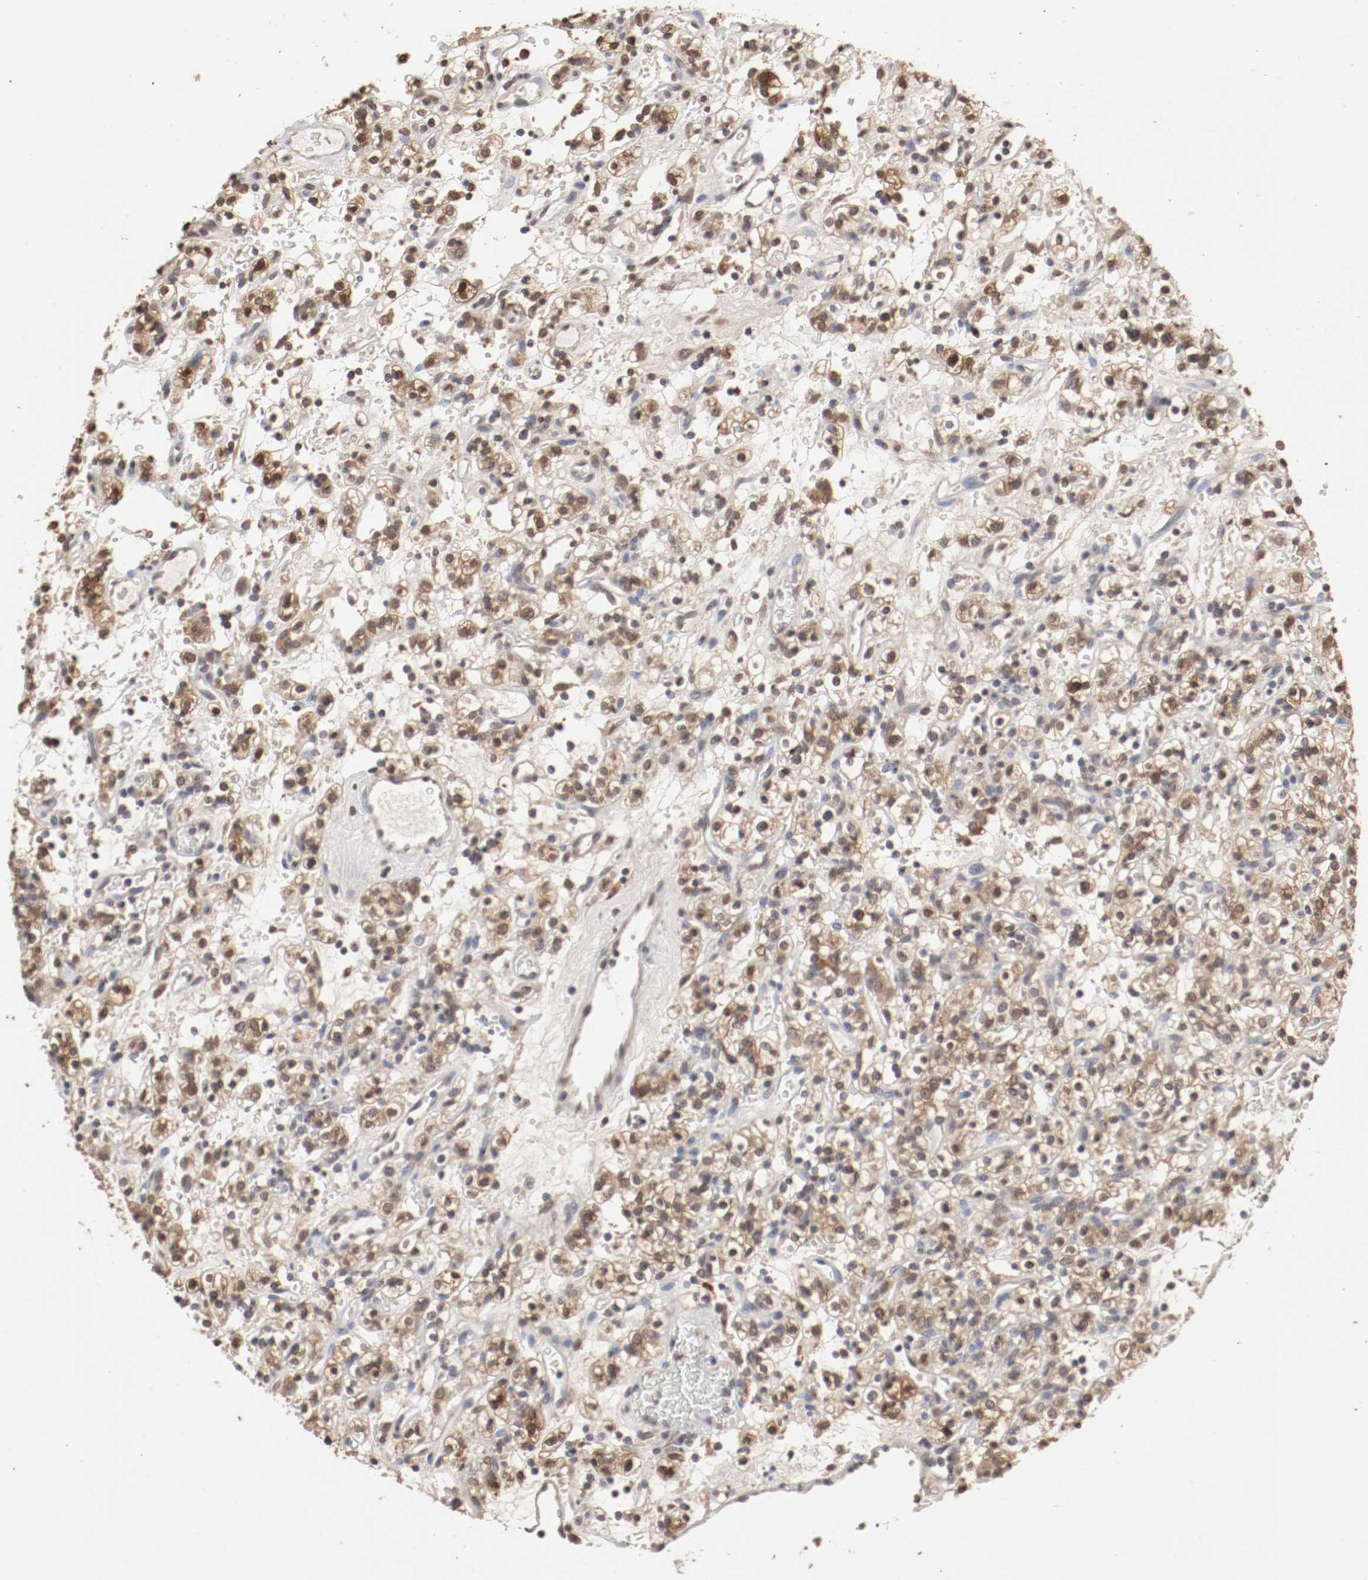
{"staining": {"intensity": "moderate", "quantity": ">75%", "location": "cytoplasmic/membranous"}, "tissue": "renal cancer", "cell_type": "Tumor cells", "image_type": "cancer", "snomed": [{"axis": "morphology", "description": "Normal tissue, NOS"}, {"axis": "morphology", "description": "Adenocarcinoma, NOS"}, {"axis": "topography", "description": "Kidney"}], "caption": "Immunohistochemical staining of adenocarcinoma (renal) shows moderate cytoplasmic/membranous protein positivity in about >75% of tumor cells.", "gene": "WASL", "patient": {"sex": "female", "age": 72}}